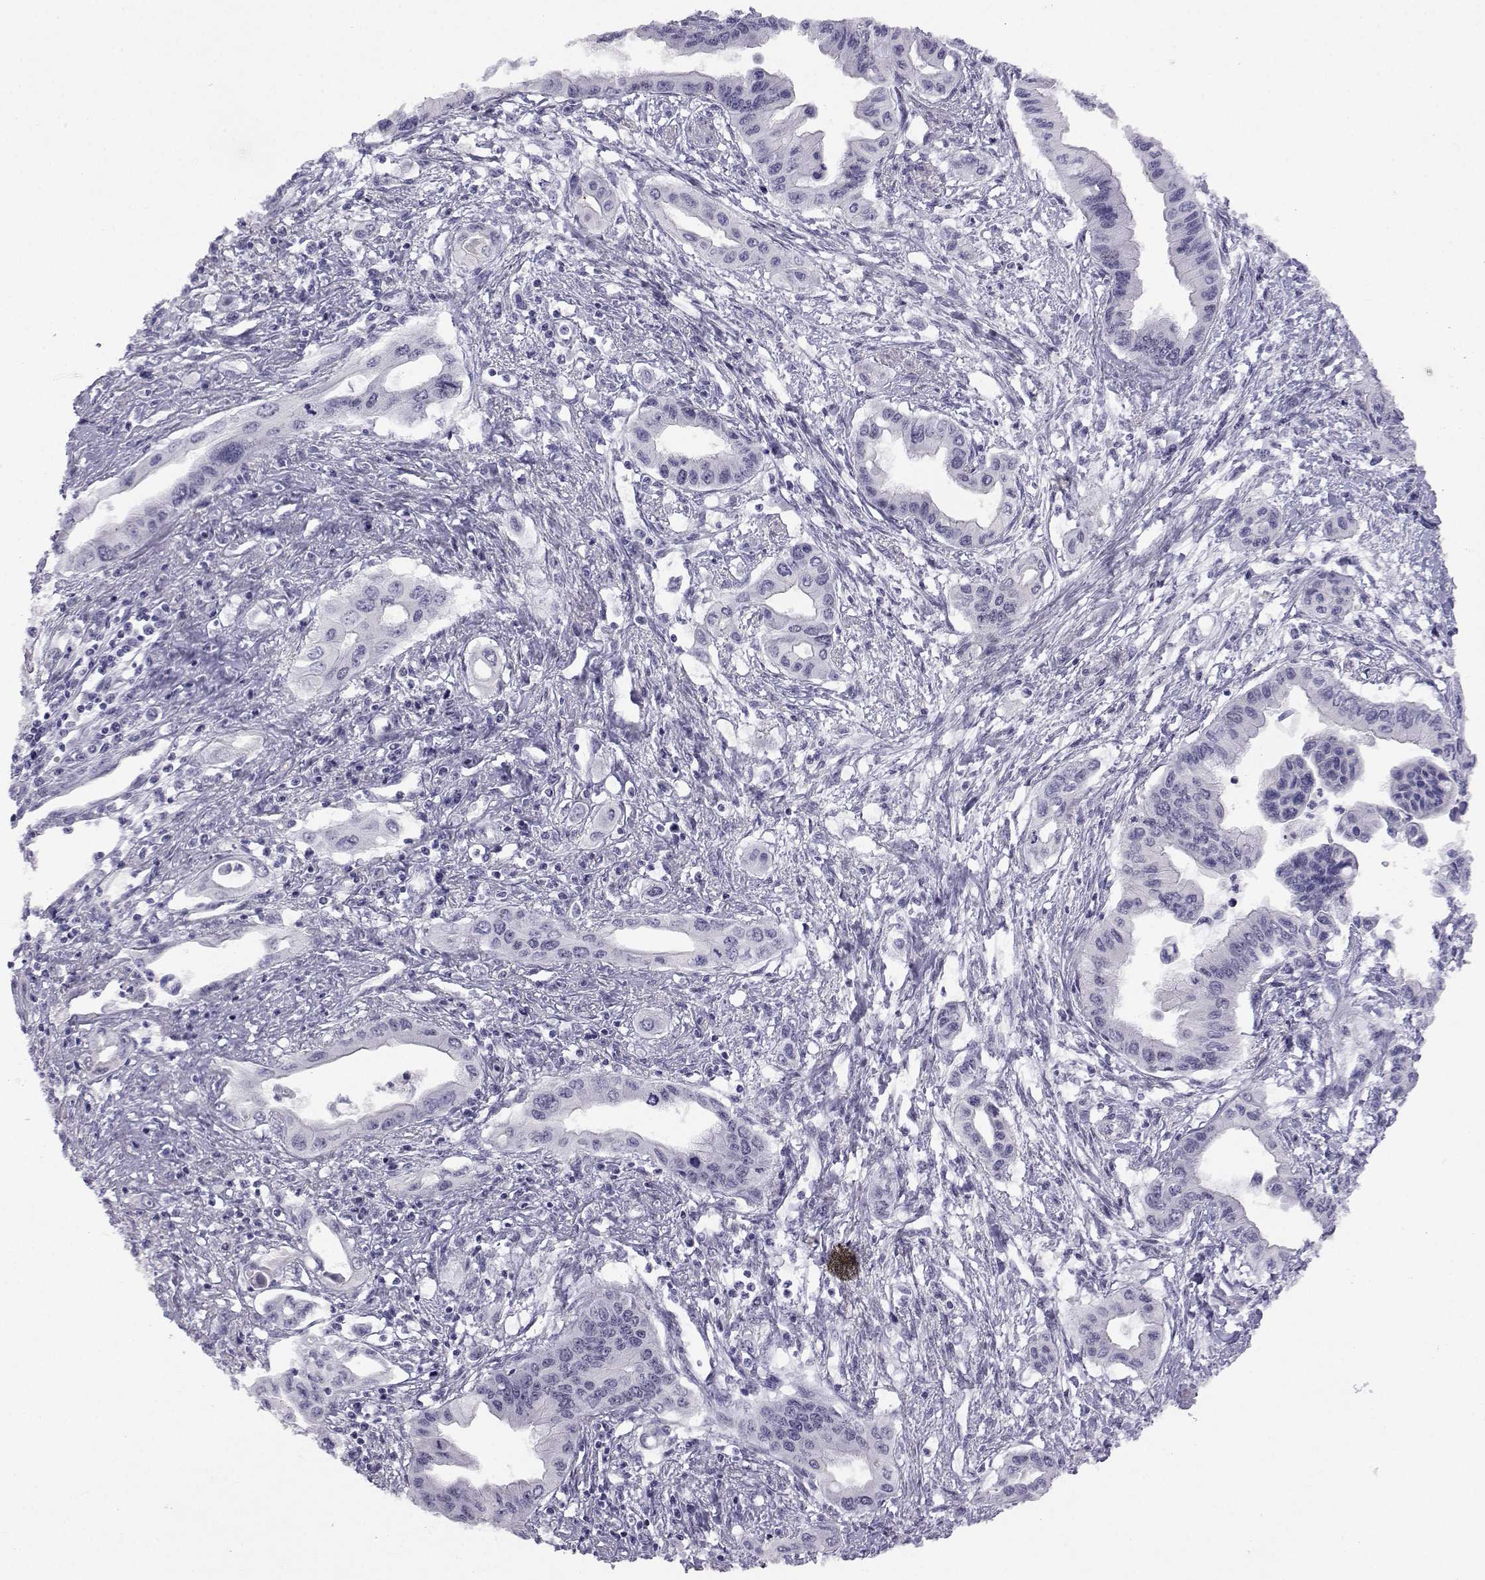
{"staining": {"intensity": "negative", "quantity": "none", "location": "none"}, "tissue": "pancreatic cancer", "cell_type": "Tumor cells", "image_type": "cancer", "snomed": [{"axis": "morphology", "description": "Adenocarcinoma, NOS"}, {"axis": "topography", "description": "Pancreas"}], "caption": "Tumor cells show no significant staining in pancreatic adenocarcinoma.", "gene": "MED26", "patient": {"sex": "female", "age": 62}}